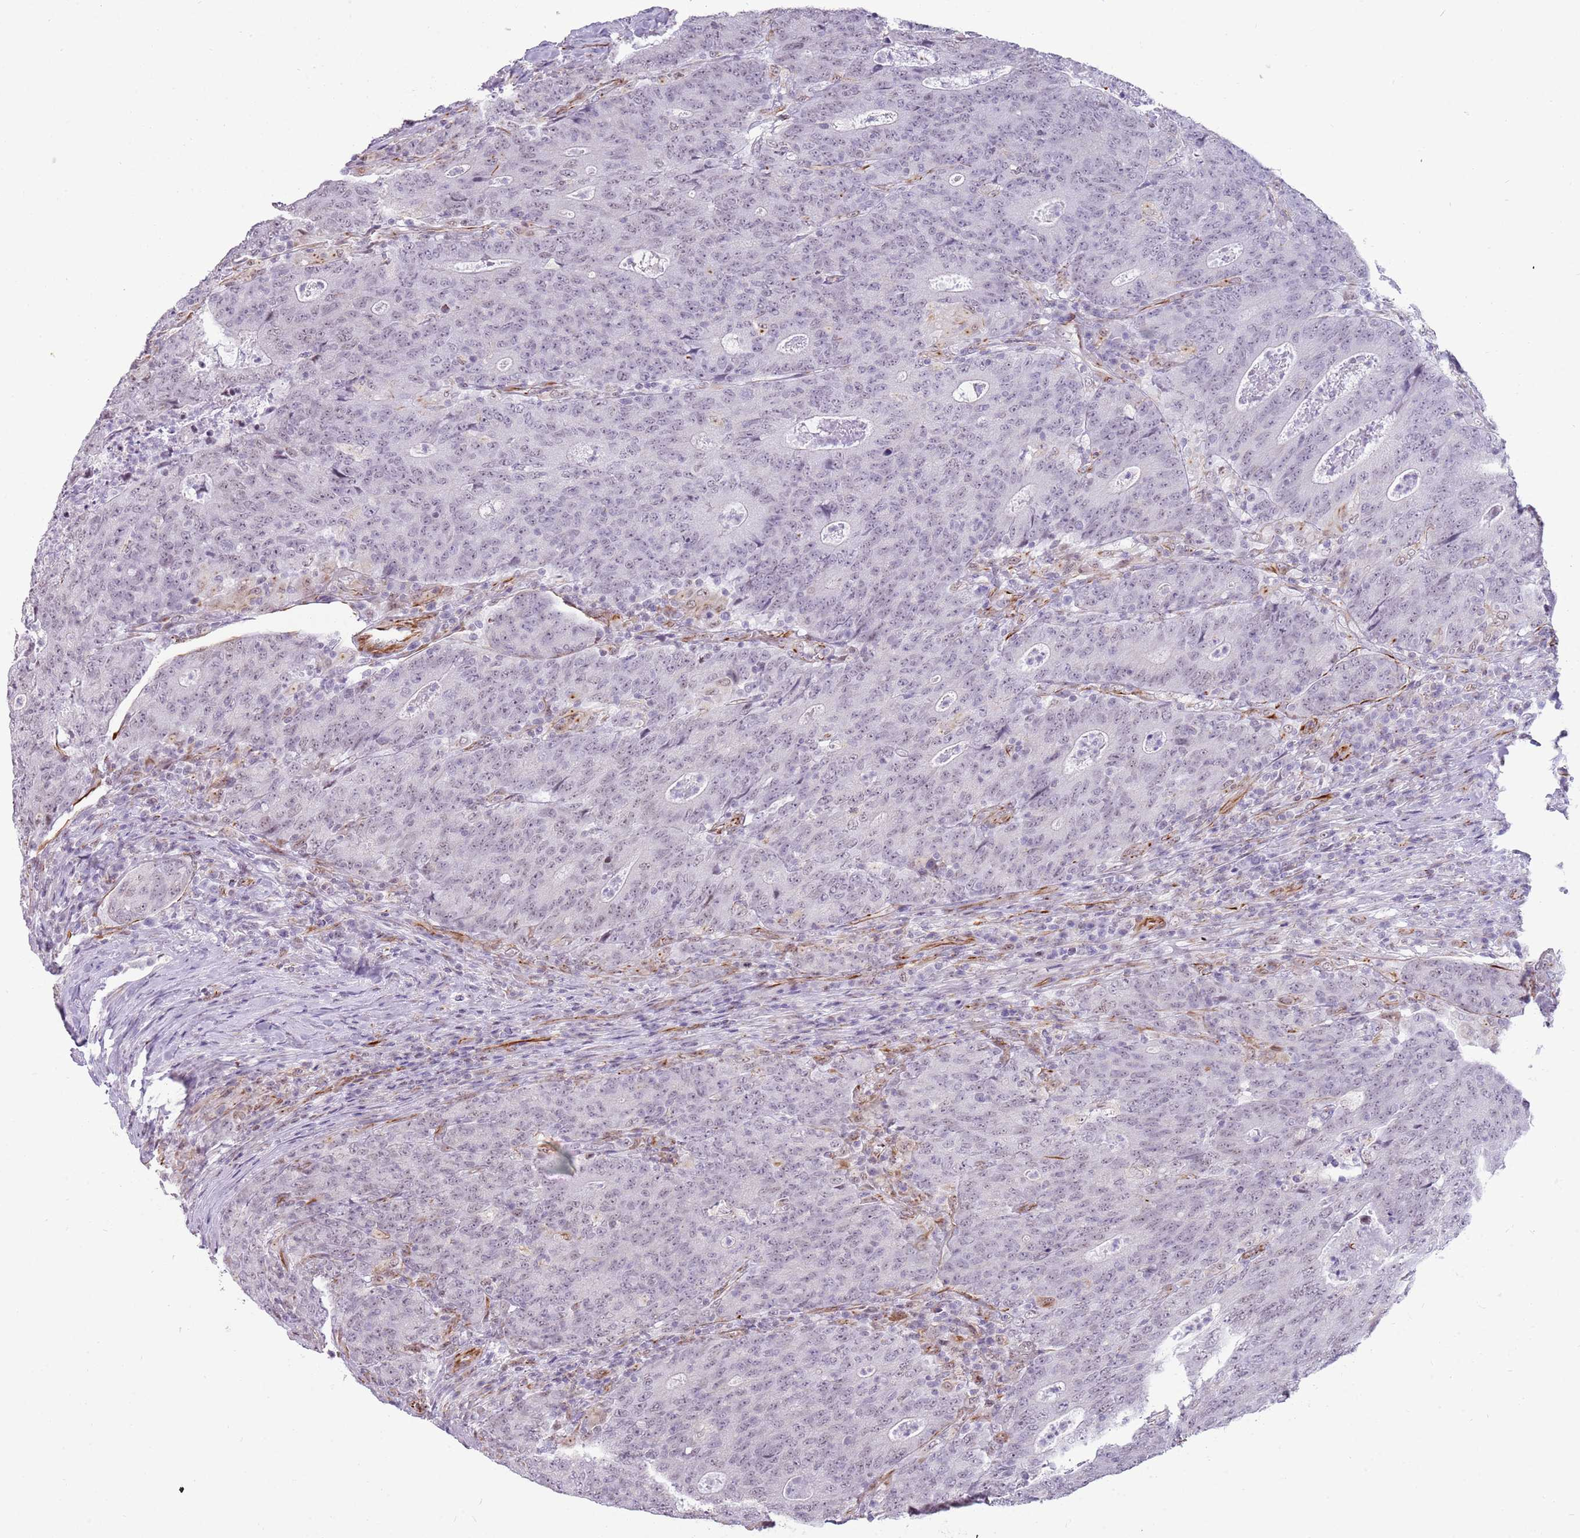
{"staining": {"intensity": "negative", "quantity": "none", "location": "none"}, "tissue": "colorectal cancer", "cell_type": "Tumor cells", "image_type": "cancer", "snomed": [{"axis": "morphology", "description": "Adenocarcinoma, NOS"}, {"axis": "topography", "description": "Colon"}], "caption": "Adenocarcinoma (colorectal) was stained to show a protein in brown. There is no significant staining in tumor cells.", "gene": "NBPF3", "patient": {"sex": "female", "age": 75}}